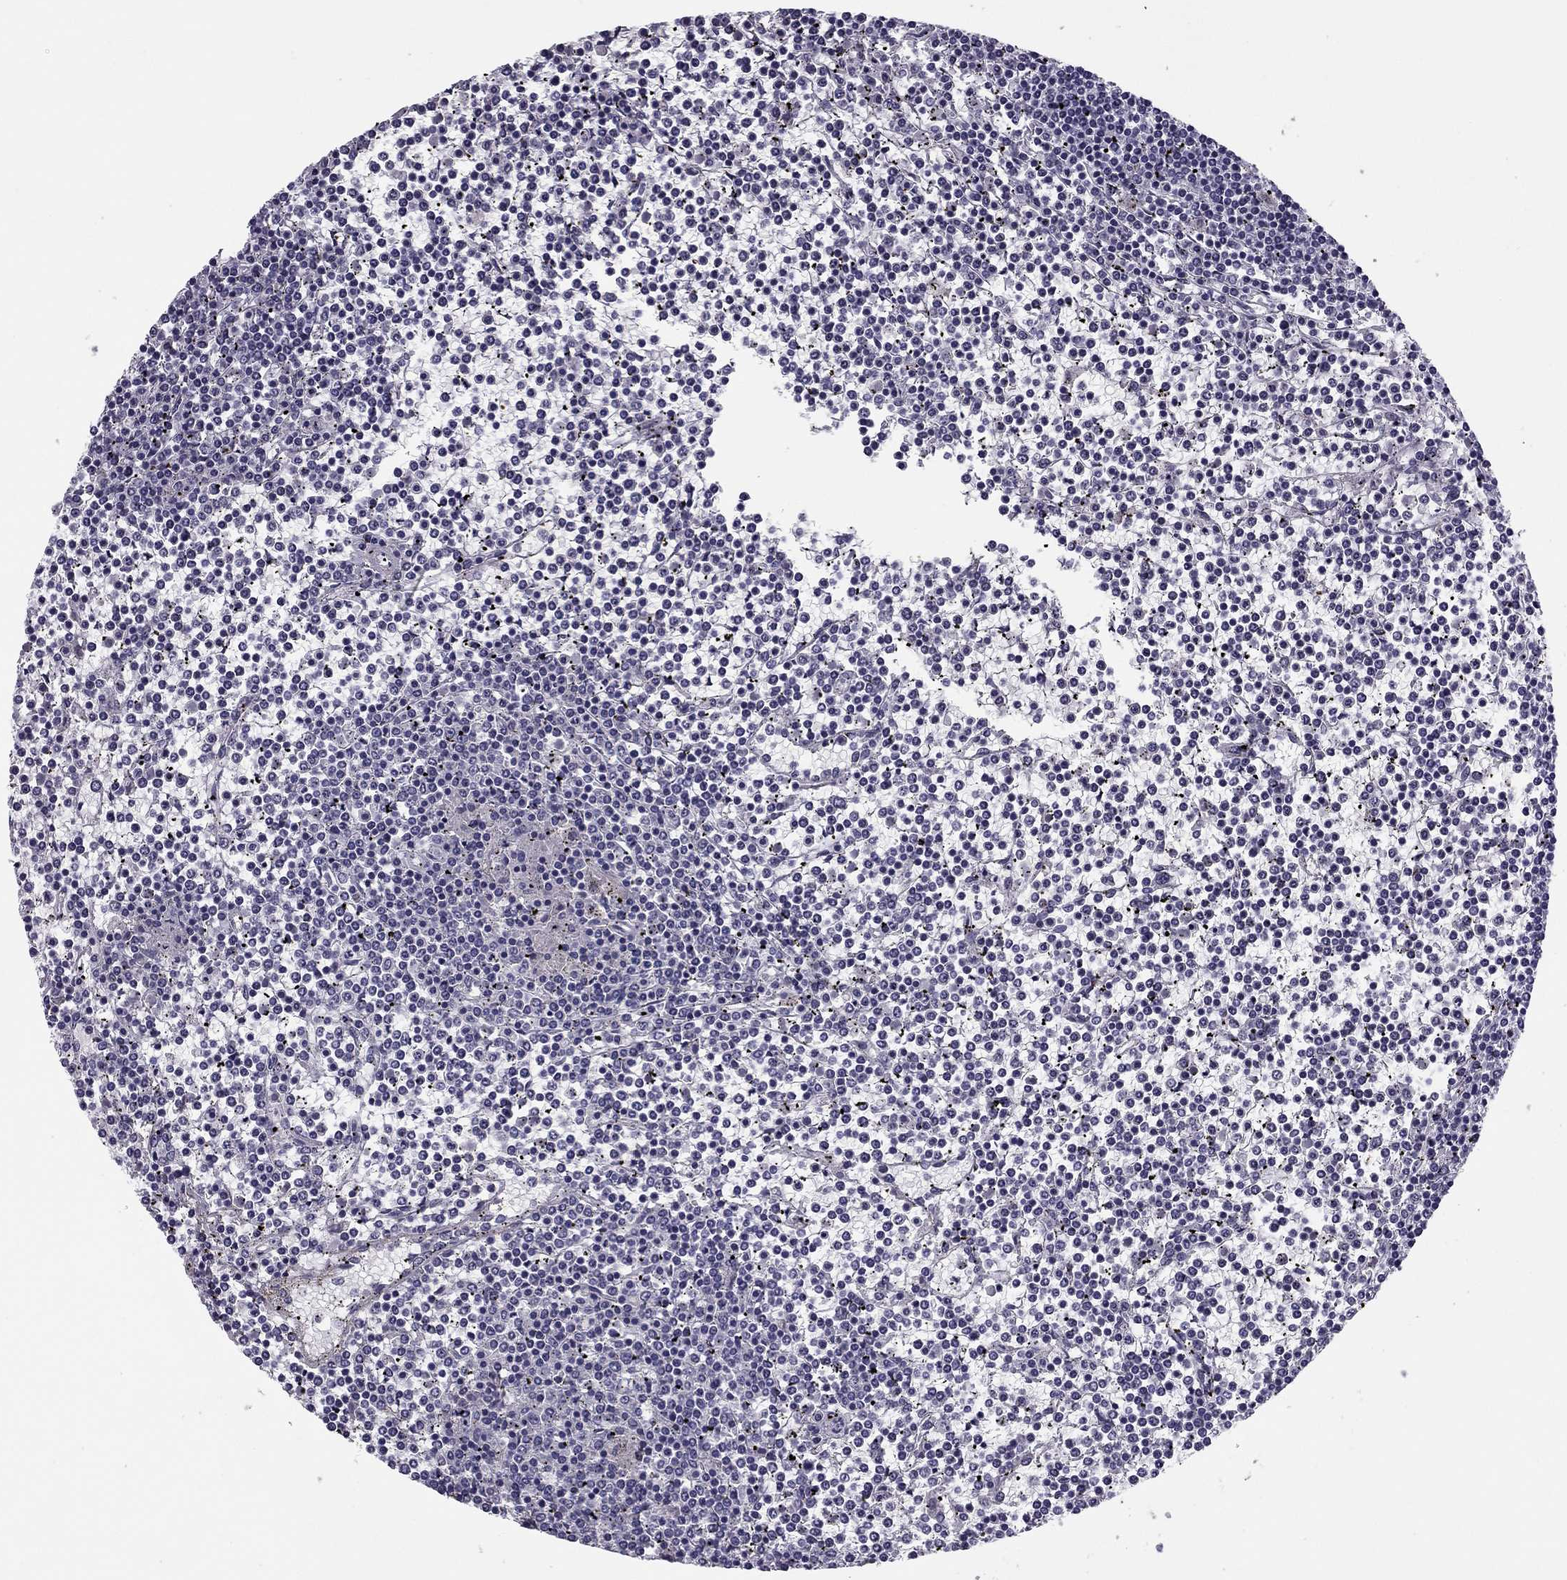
{"staining": {"intensity": "negative", "quantity": "none", "location": "none"}, "tissue": "lymphoma", "cell_type": "Tumor cells", "image_type": "cancer", "snomed": [{"axis": "morphology", "description": "Malignant lymphoma, non-Hodgkin's type, Low grade"}, {"axis": "topography", "description": "Spleen"}], "caption": "IHC of lymphoma shows no positivity in tumor cells.", "gene": "MC5R", "patient": {"sex": "female", "age": 19}}